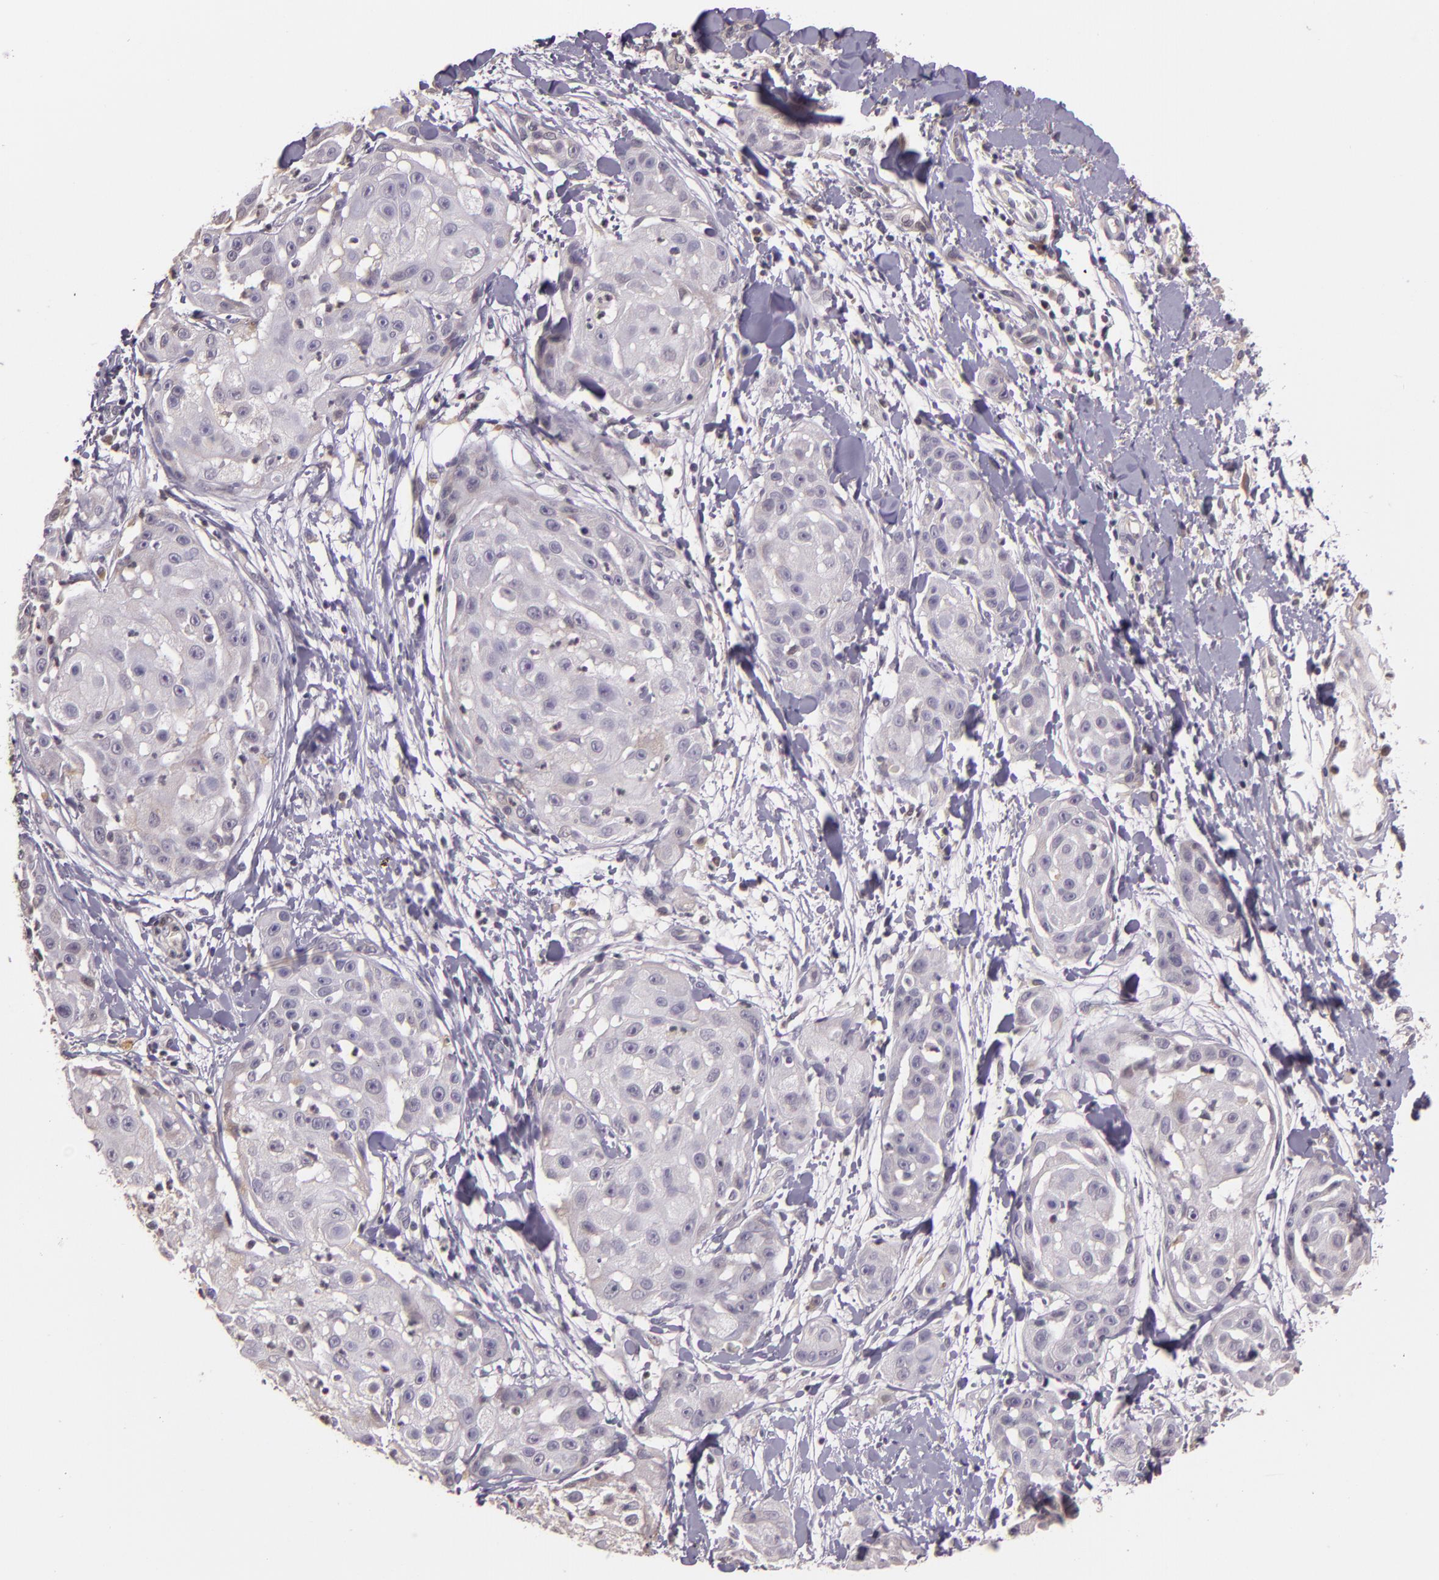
{"staining": {"intensity": "negative", "quantity": "none", "location": "none"}, "tissue": "skin cancer", "cell_type": "Tumor cells", "image_type": "cancer", "snomed": [{"axis": "morphology", "description": "Squamous cell carcinoma, NOS"}, {"axis": "topography", "description": "Skin"}], "caption": "Tumor cells show no significant protein staining in skin cancer (squamous cell carcinoma).", "gene": "ARMH4", "patient": {"sex": "female", "age": 57}}